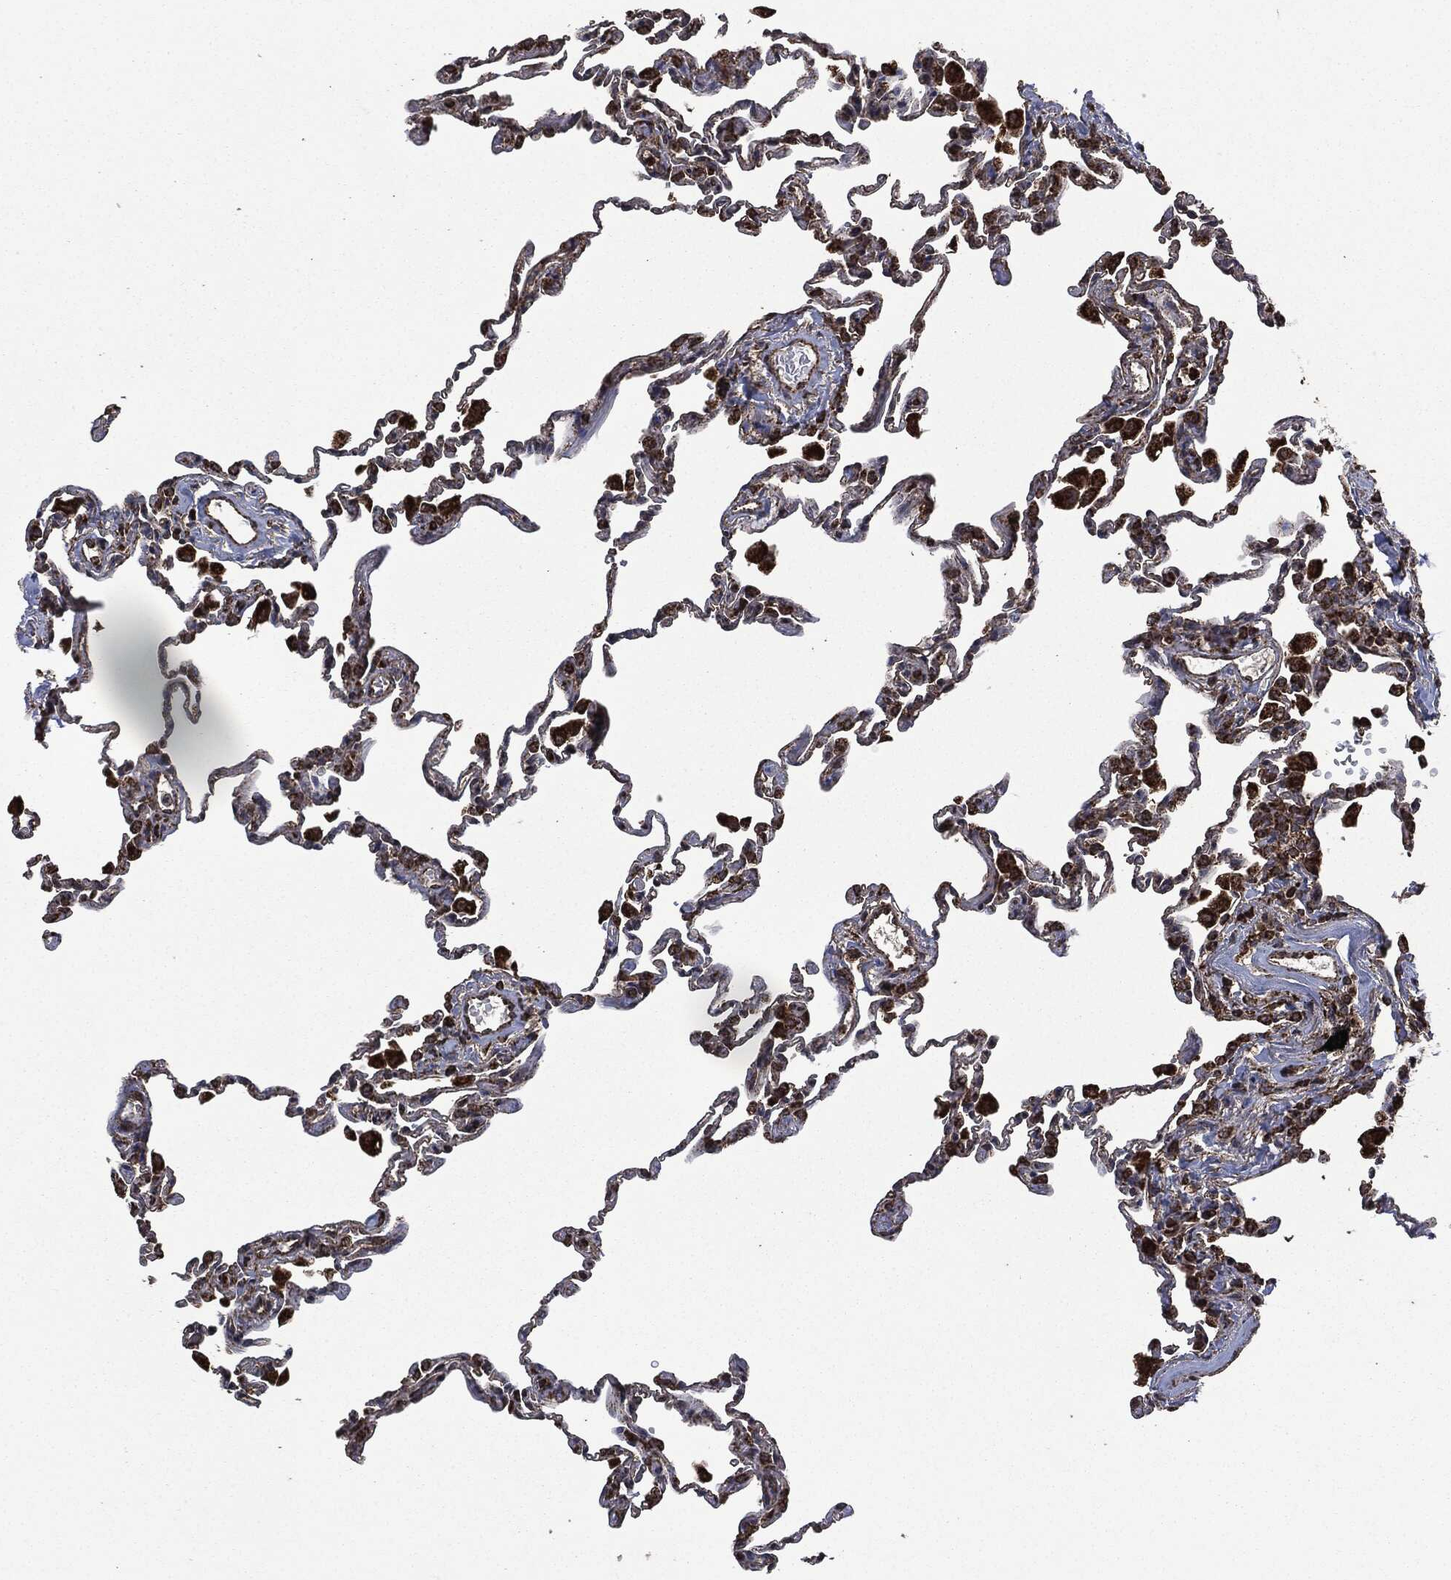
{"staining": {"intensity": "moderate", "quantity": "<25%", "location": "cytoplasmic/membranous,nuclear"}, "tissue": "lung", "cell_type": "Alveolar cells", "image_type": "normal", "snomed": [{"axis": "morphology", "description": "Normal tissue, NOS"}, {"axis": "topography", "description": "Lung"}], "caption": "Normal lung was stained to show a protein in brown. There is low levels of moderate cytoplasmic/membranous,nuclear staining in about <25% of alveolar cells.", "gene": "LIG3", "patient": {"sex": "female", "age": 57}}